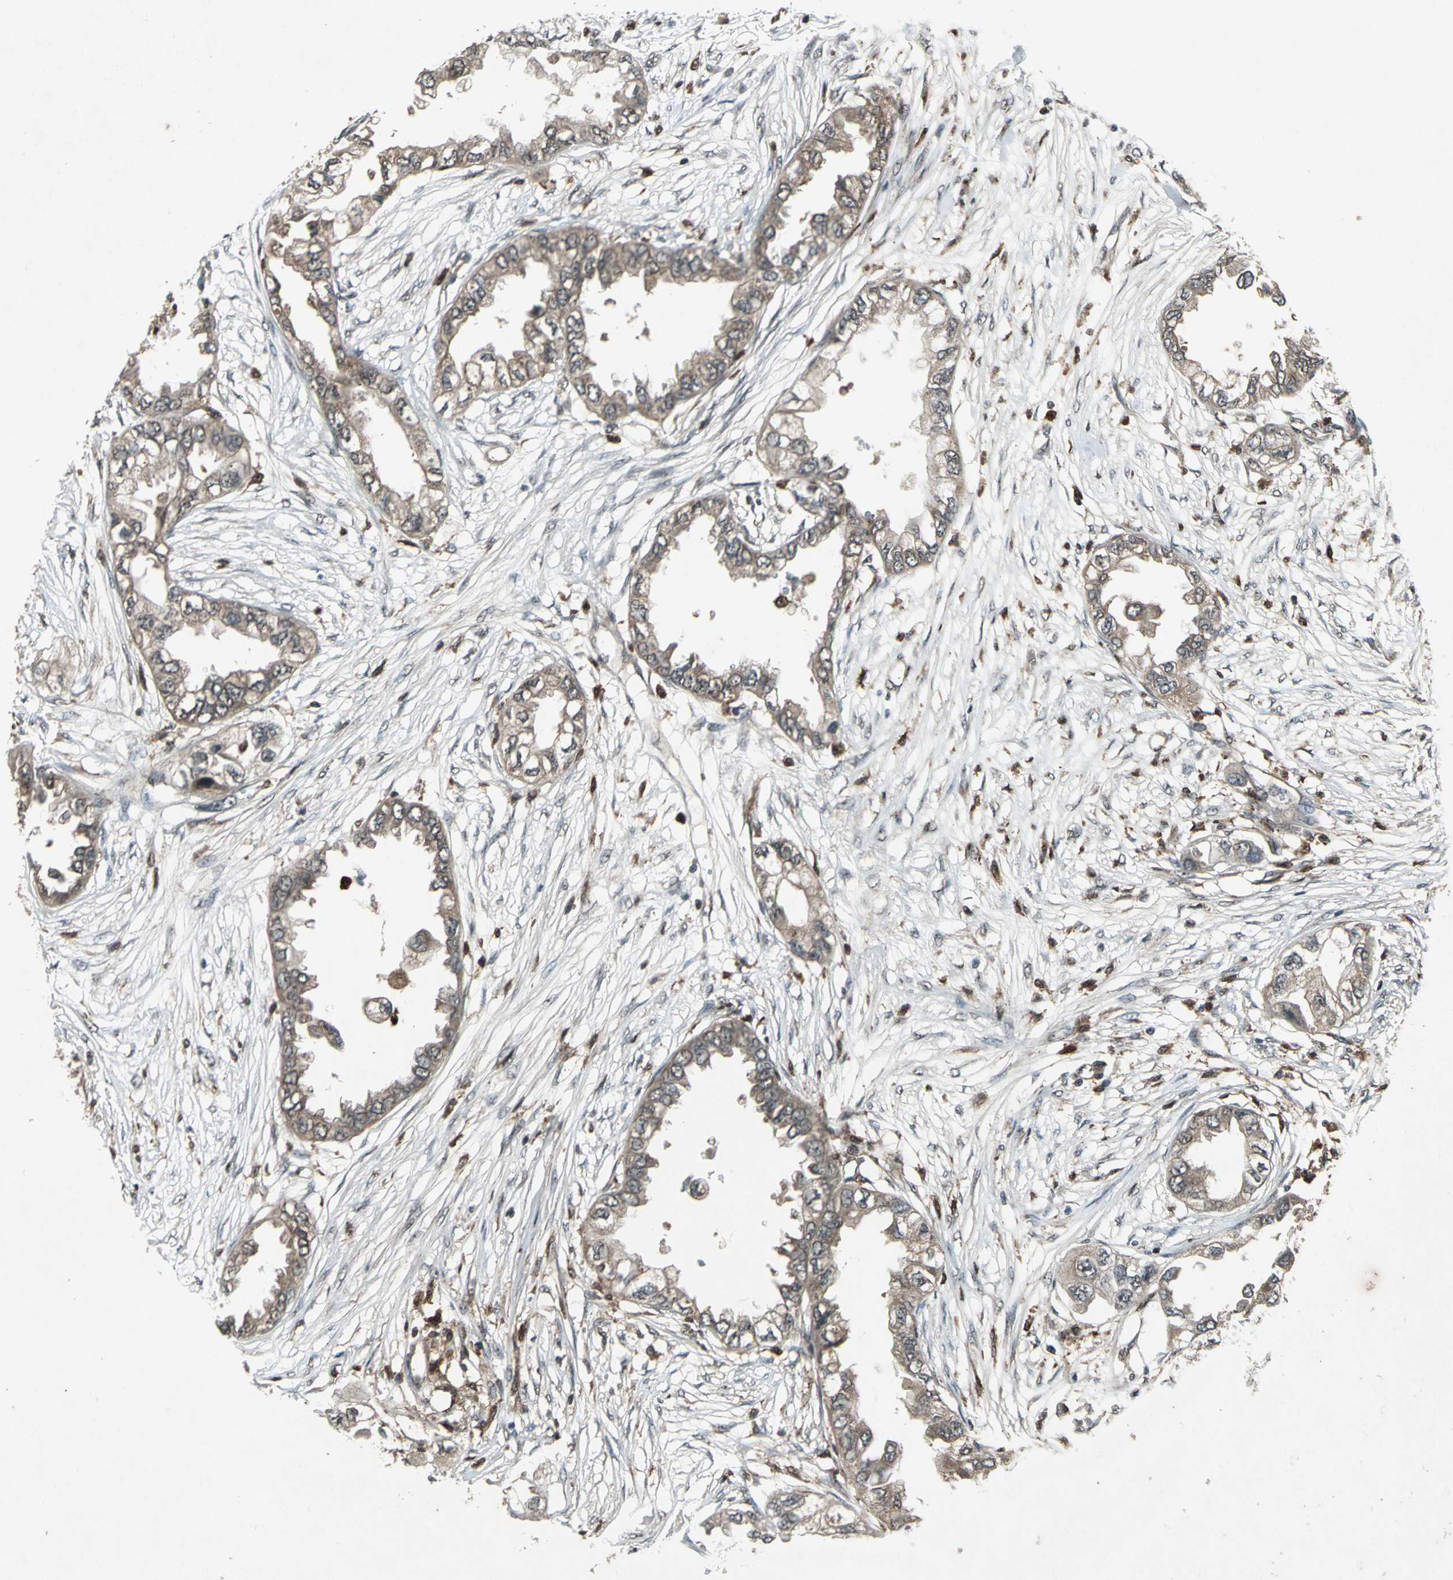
{"staining": {"intensity": "weak", "quantity": ">75%", "location": "cytoplasmic/membranous"}, "tissue": "endometrial cancer", "cell_type": "Tumor cells", "image_type": "cancer", "snomed": [{"axis": "morphology", "description": "Adenocarcinoma, NOS"}, {"axis": "topography", "description": "Endometrium"}], "caption": "A brown stain highlights weak cytoplasmic/membranous positivity of a protein in human adenocarcinoma (endometrial) tumor cells.", "gene": "PYCARD", "patient": {"sex": "female", "age": 67}}